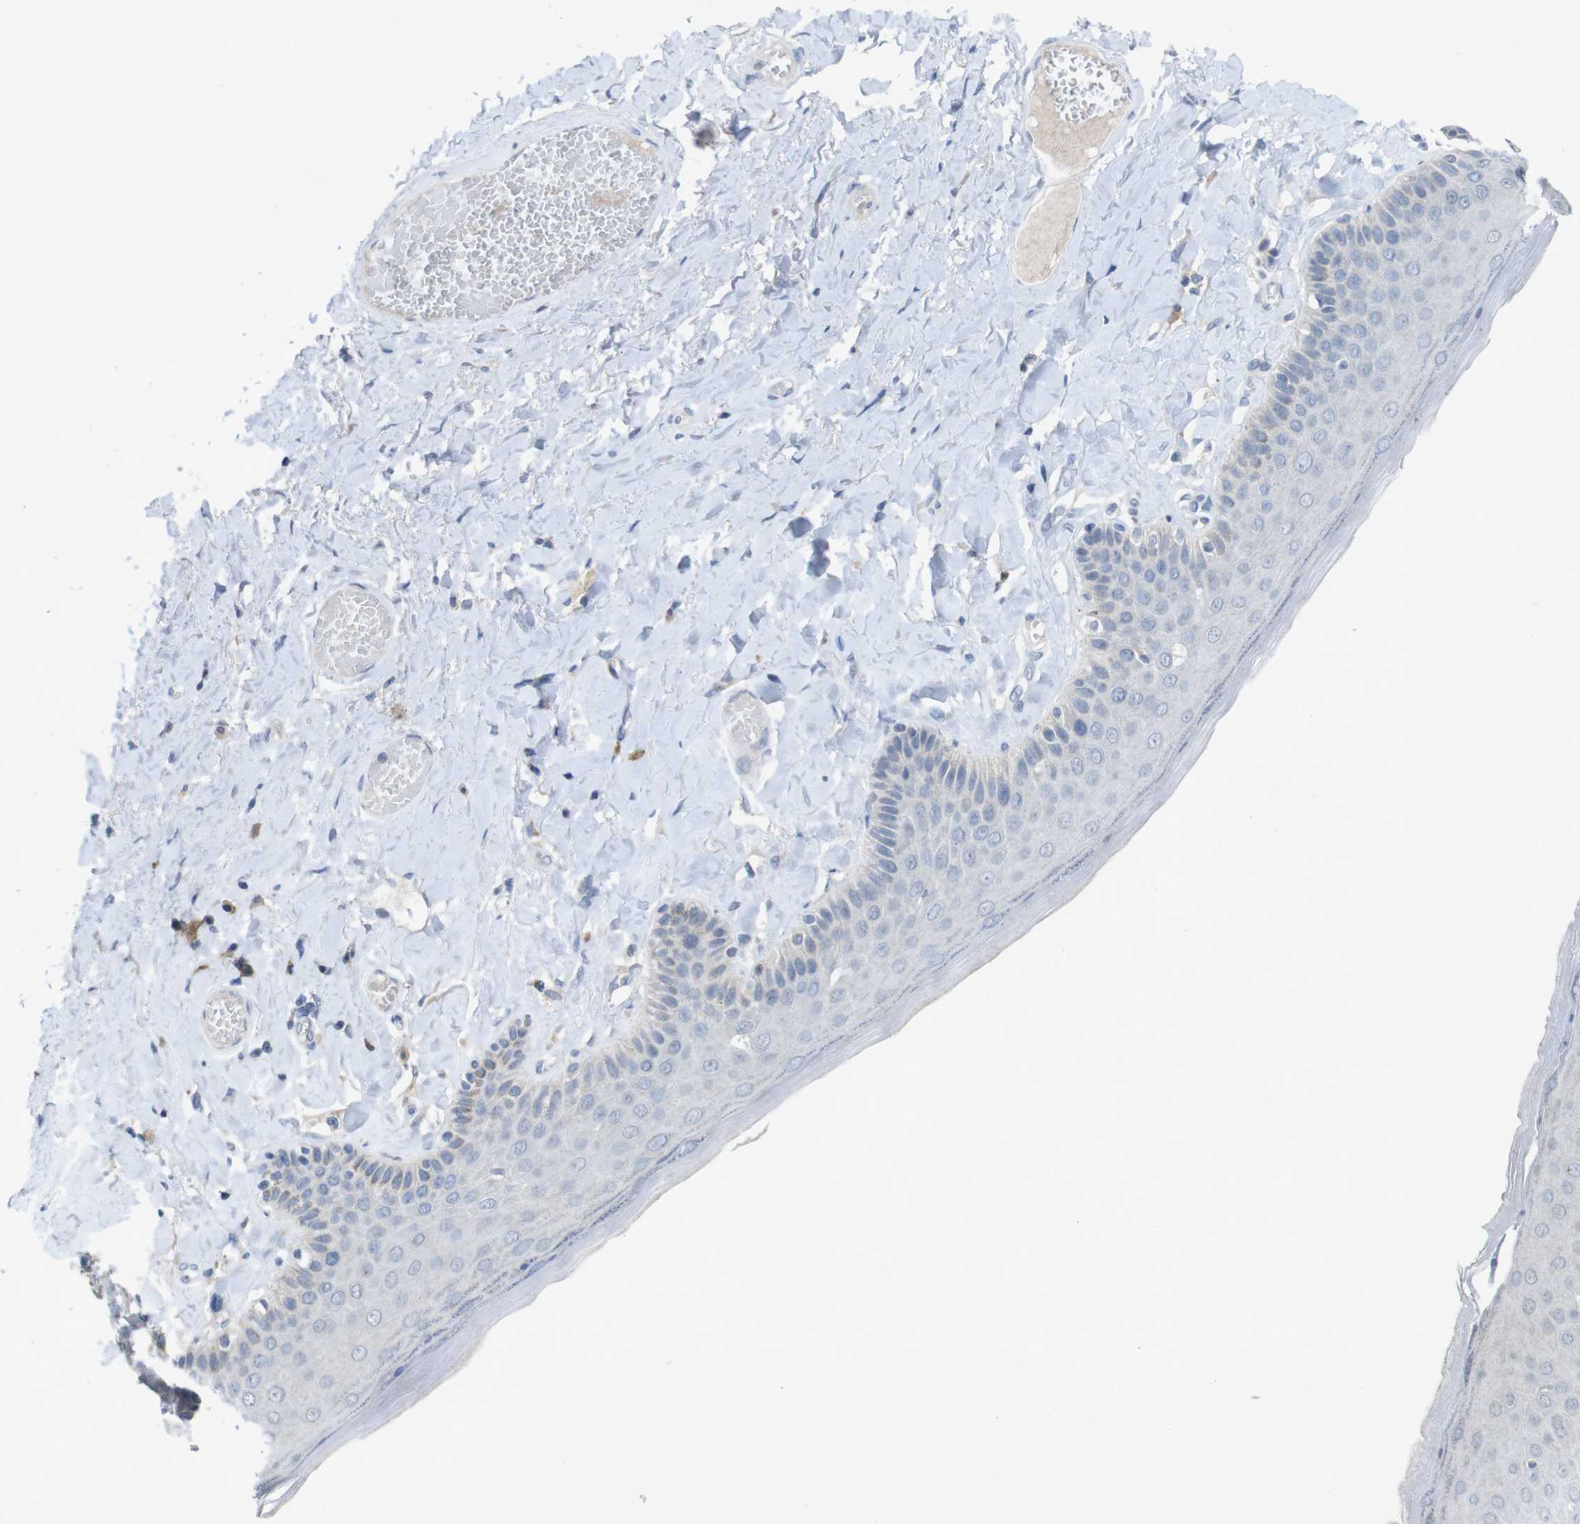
{"staining": {"intensity": "weak", "quantity": "<25%", "location": "cytoplasmic/membranous"}, "tissue": "skin", "cell_type": "Epidermal cells", "image_type": "normal", "snomed": [{"axis": "morphology", "description": "Normal tissue, NOS"}, {"axis": "topography", "description": "Anal"}], "caption": "A micrograph of skin stained for a protein displays no brown staining in epidermal cells. (IHC, brightfield microscopy, high magnification).", "gene": "SLAMF7", "patient": {"sex": "male", "age": 69}}